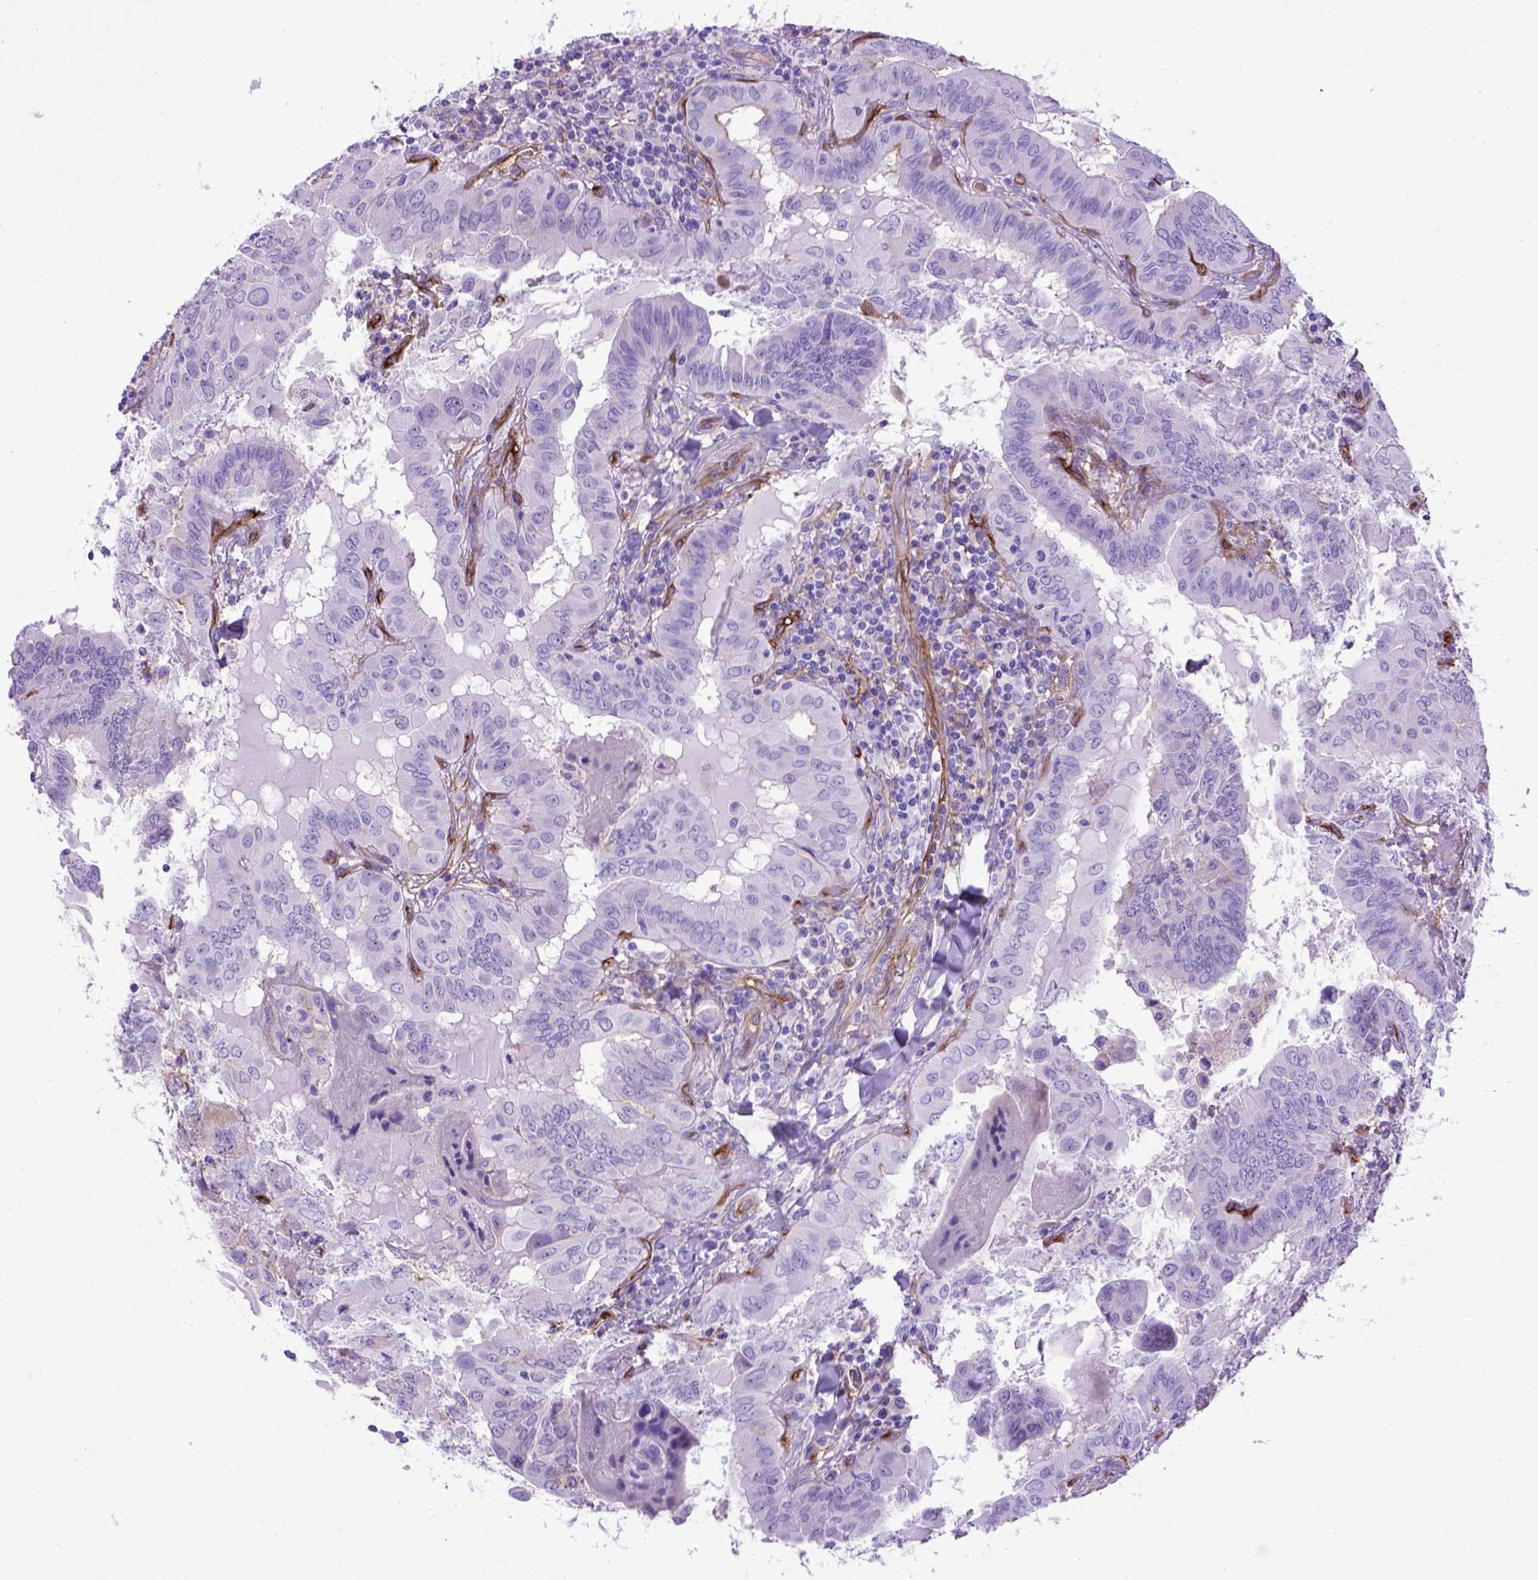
{"staining": {"intensity": "negative", "quantity": "none", "location": "none"}, "tissue": "thyroid cancer", "cell_type": "Tumor cells", "image_type": "cancer", "snomed": [{"axis": "morphology", "description": "Papillary adenocarcinoma, NOS"}, {"axis": "topography", "description": "Thyroid gland"}], "caption": "Papillary adenocarcinoma (thyroid) stained for a protein using immunohistochemistry (IHC) exhibits no staining tumor cells.", "gene": "ENG", "patient": {"sex": "female", "age": 37}}